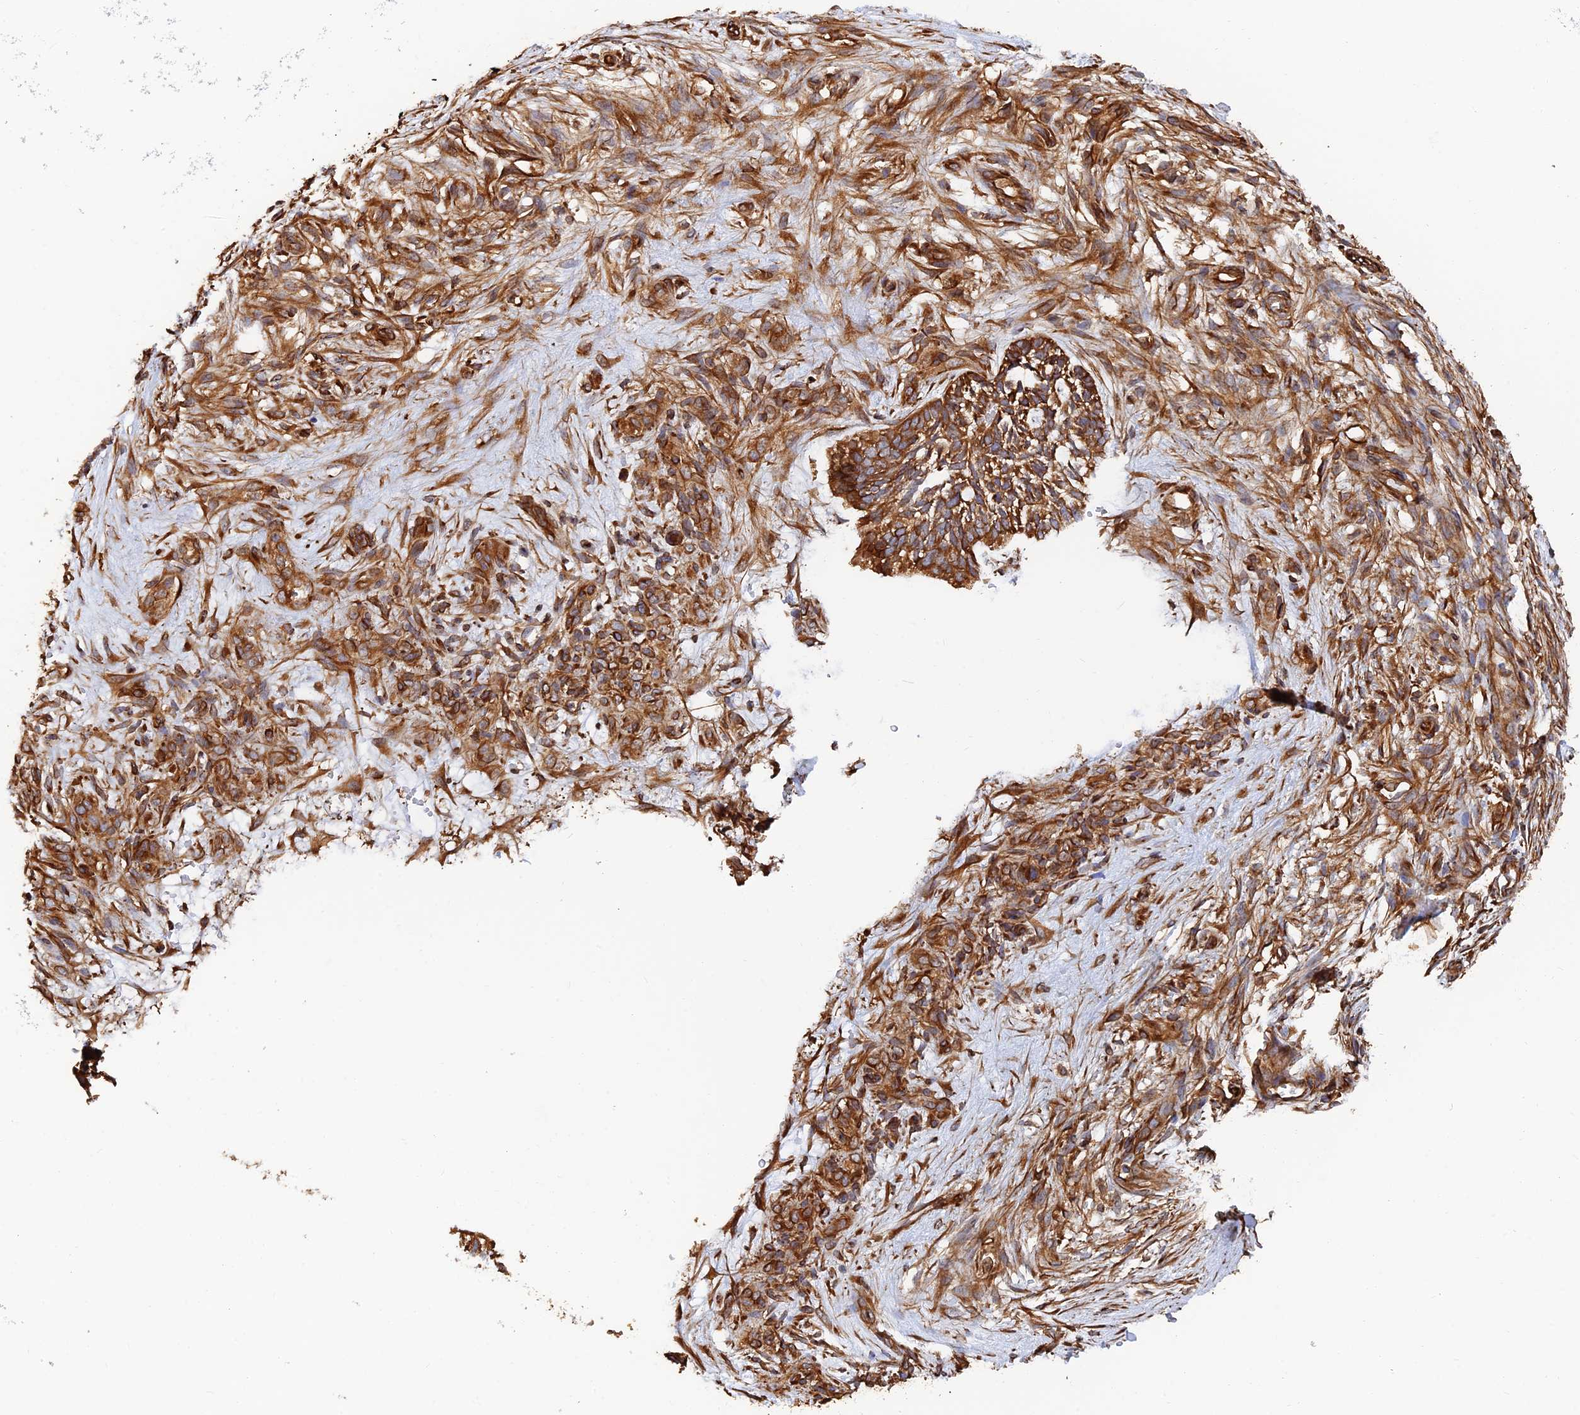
{"staining": {"intensity": "strong", "quantity": ">75%", "location": "cytoplasmic/membranous"}, "tissue": "skin cancer", "cell_type": "Tumor cells", "image_type": "cancer", "snomed": [{"axis": "morphology", "description": "Basal cell carcinoma"}, {"axis": "topography", "description": "Skin"}], "caption": "A micrograph of skin basal cell carcinoma stained for a protein shows strong cytoplasmic/membranous brown staining in tumor cells.", "gene": "WBP11", "patient": {"sex": "male", "age": 88}}